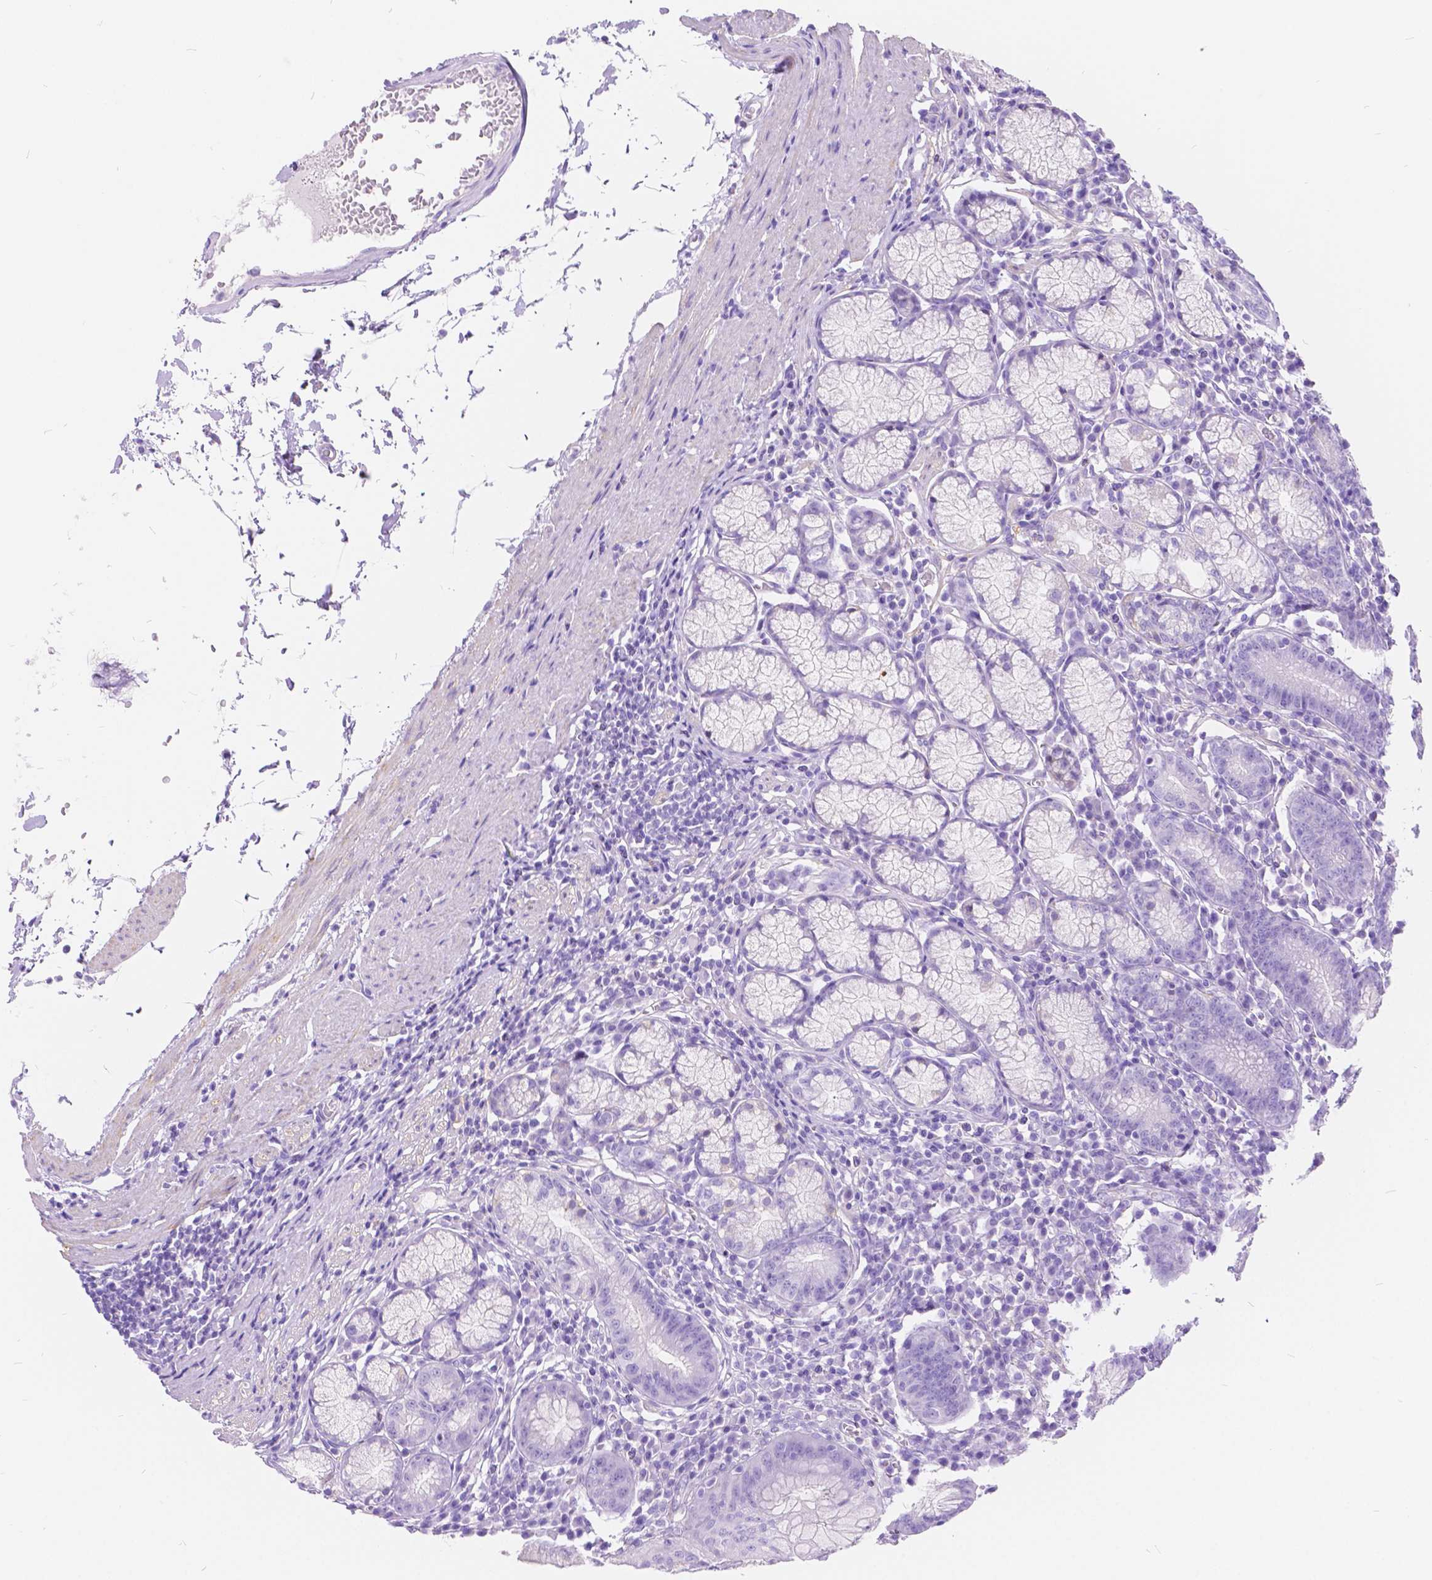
{"staining": {"intensity": "negative", "quantity": "none", "location": "none"}, "tissue": "stomach", "cell_type": "Glandular cells", "image_type": "normal", "snomed": [{"axis": "morphology", "description": "Normal tissue, NOS"}, {"axis": "topography", "description": "Stomach"}], "caption": "Immunohistochemistry histopathology image of normal human stomach stained for a protein (brown), which demonstrates no staining in glandular cells.", "gene": "CHRM1", "patient": {"sex": "male", "age": 55}}